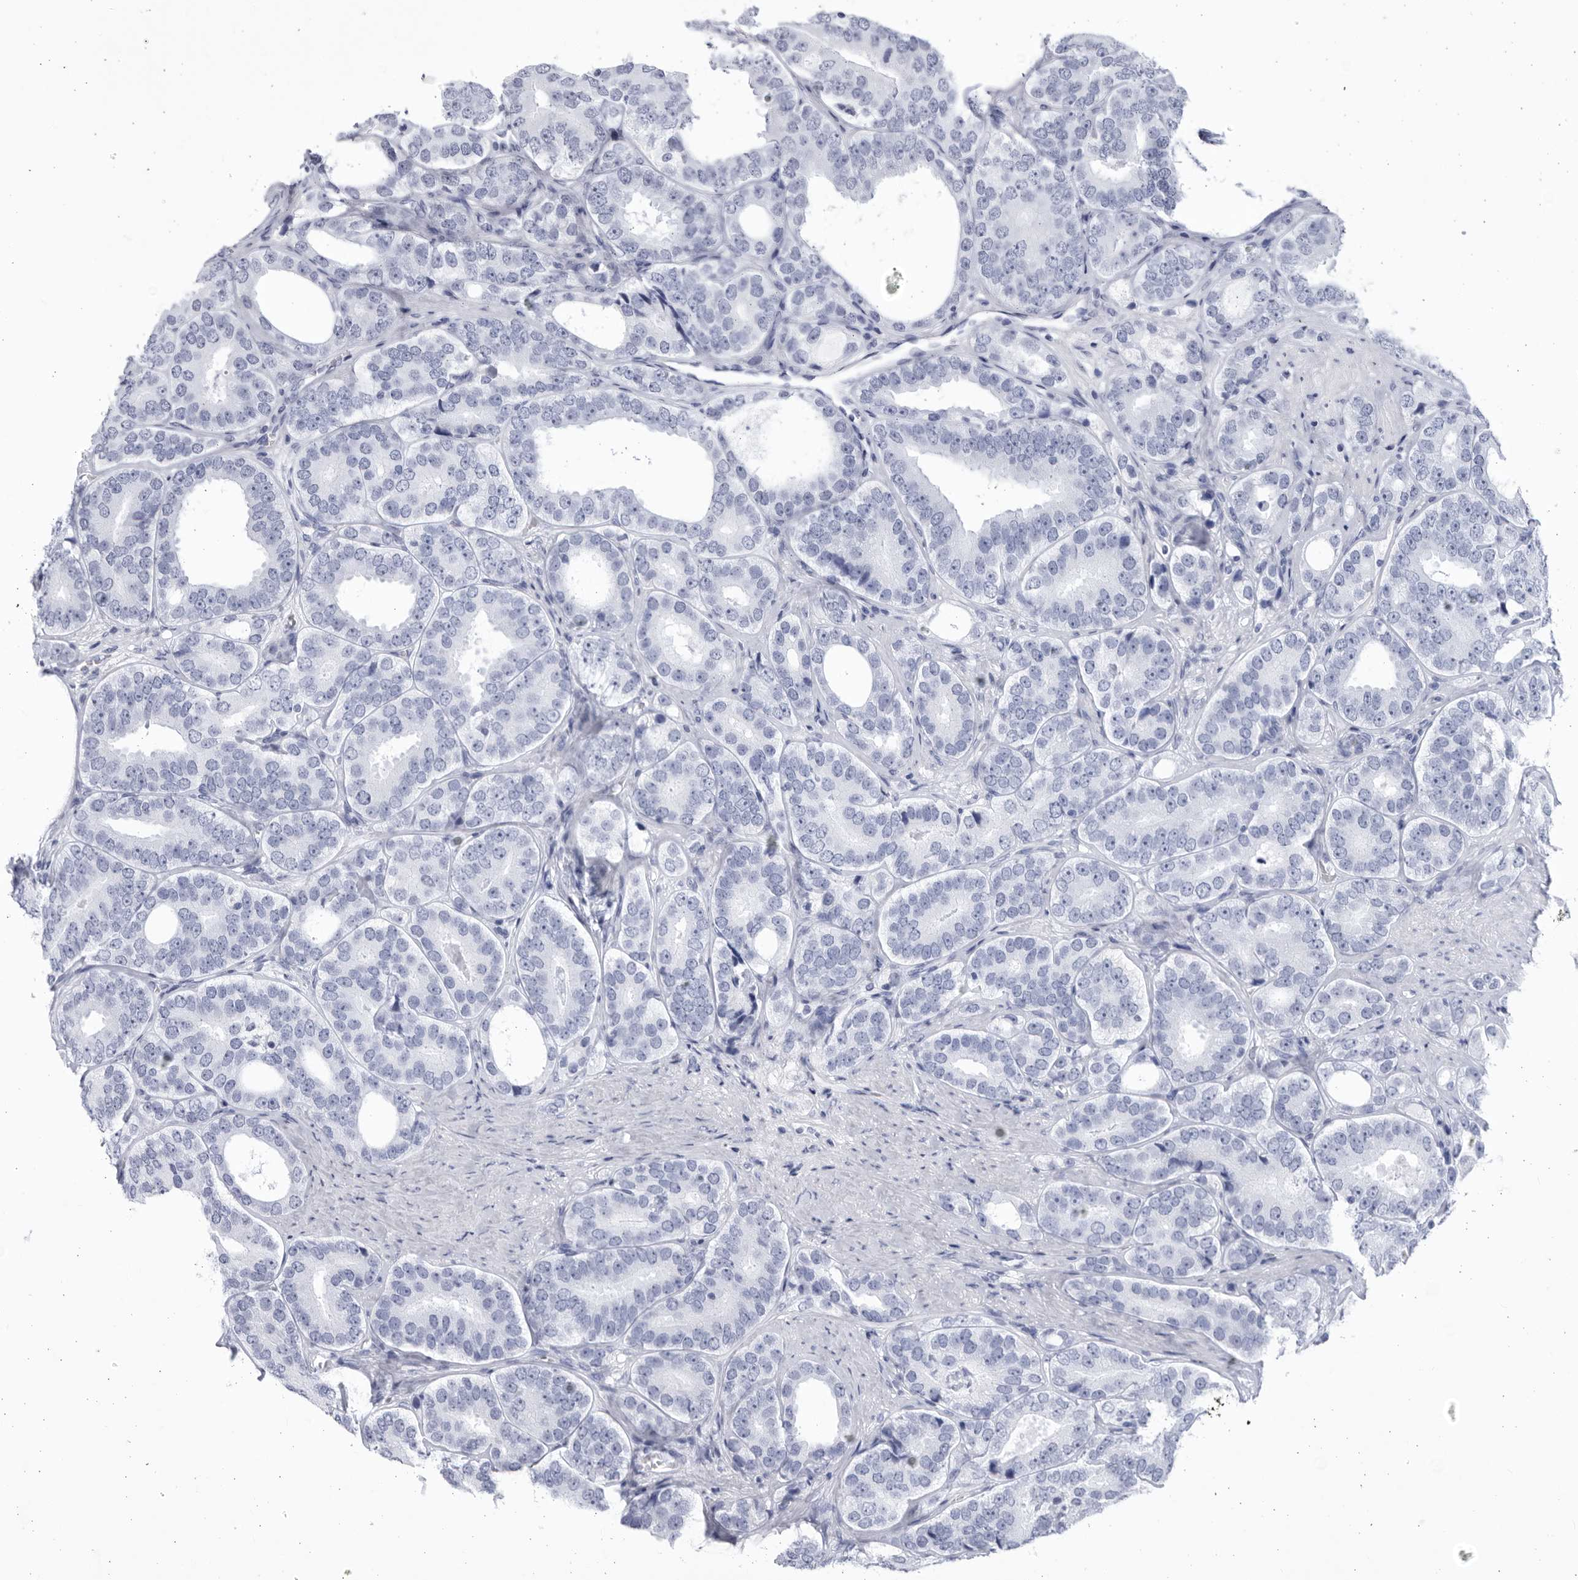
{"staining": {"intensity": "negative", "quantity": "none", "location": "none"}, "tissue": "prostate cancer", "cell_type": "Tumor cells", "image_type": "cancer", "snomed": [{"axis": "morphology", "description": "Adenocarcinoma, High grade"}, {"axis": "topography", "description": "Prostate"}], "caption": "Immunohistochemistry histopathology image of neoplastic tissue: human prostate cancer stained with DAB (3,3'-diaminobenzidine) exhibits no significant protein positivity in tumor cells.", "gene": "CCDC181", "patient": {"sex": "male", "age": 56}}